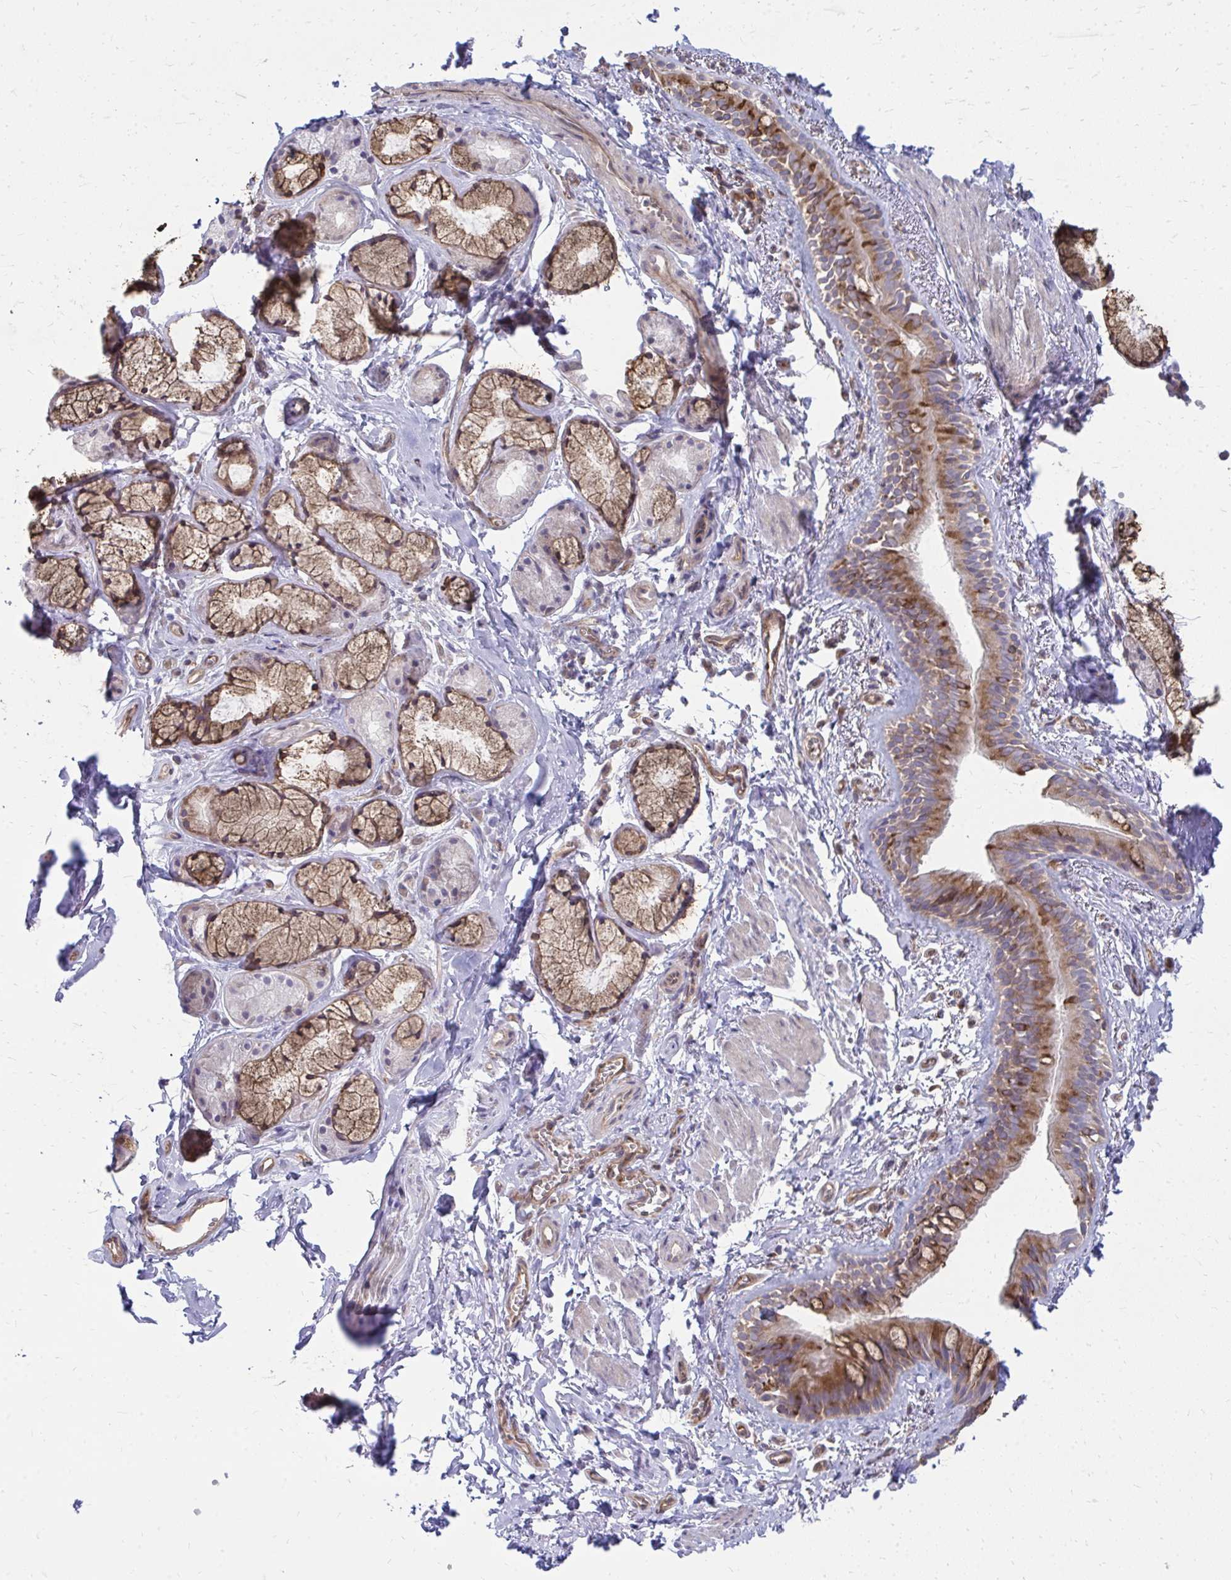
{"staining": {"intensity": "moderate", "quantity": ">75%", "location": "cytoplasmic/membranous"}, "tissue": "bronchus", "cell_type": "Respiratory epithelial cells", "image_type": "normal", "snomed": [{"axis": "morphology", "description": "Normal tissue, NOS"}, {"axis": "topography", "description": "Cartilage tissue"}, {"axis": "topography", "description": "Bronchus"}, {"axis": "topography", "description": "Peripheral nerve tissue"}], "caption": "The micrograph shows immunohistochemical staining of benign bronchus. There is moderate cytoplasmic/membranous staining is seen in about >75% of respiratory epithelial cells.", "gene": "ASAP1", "patient": {"sex": "female", "age": 59}}